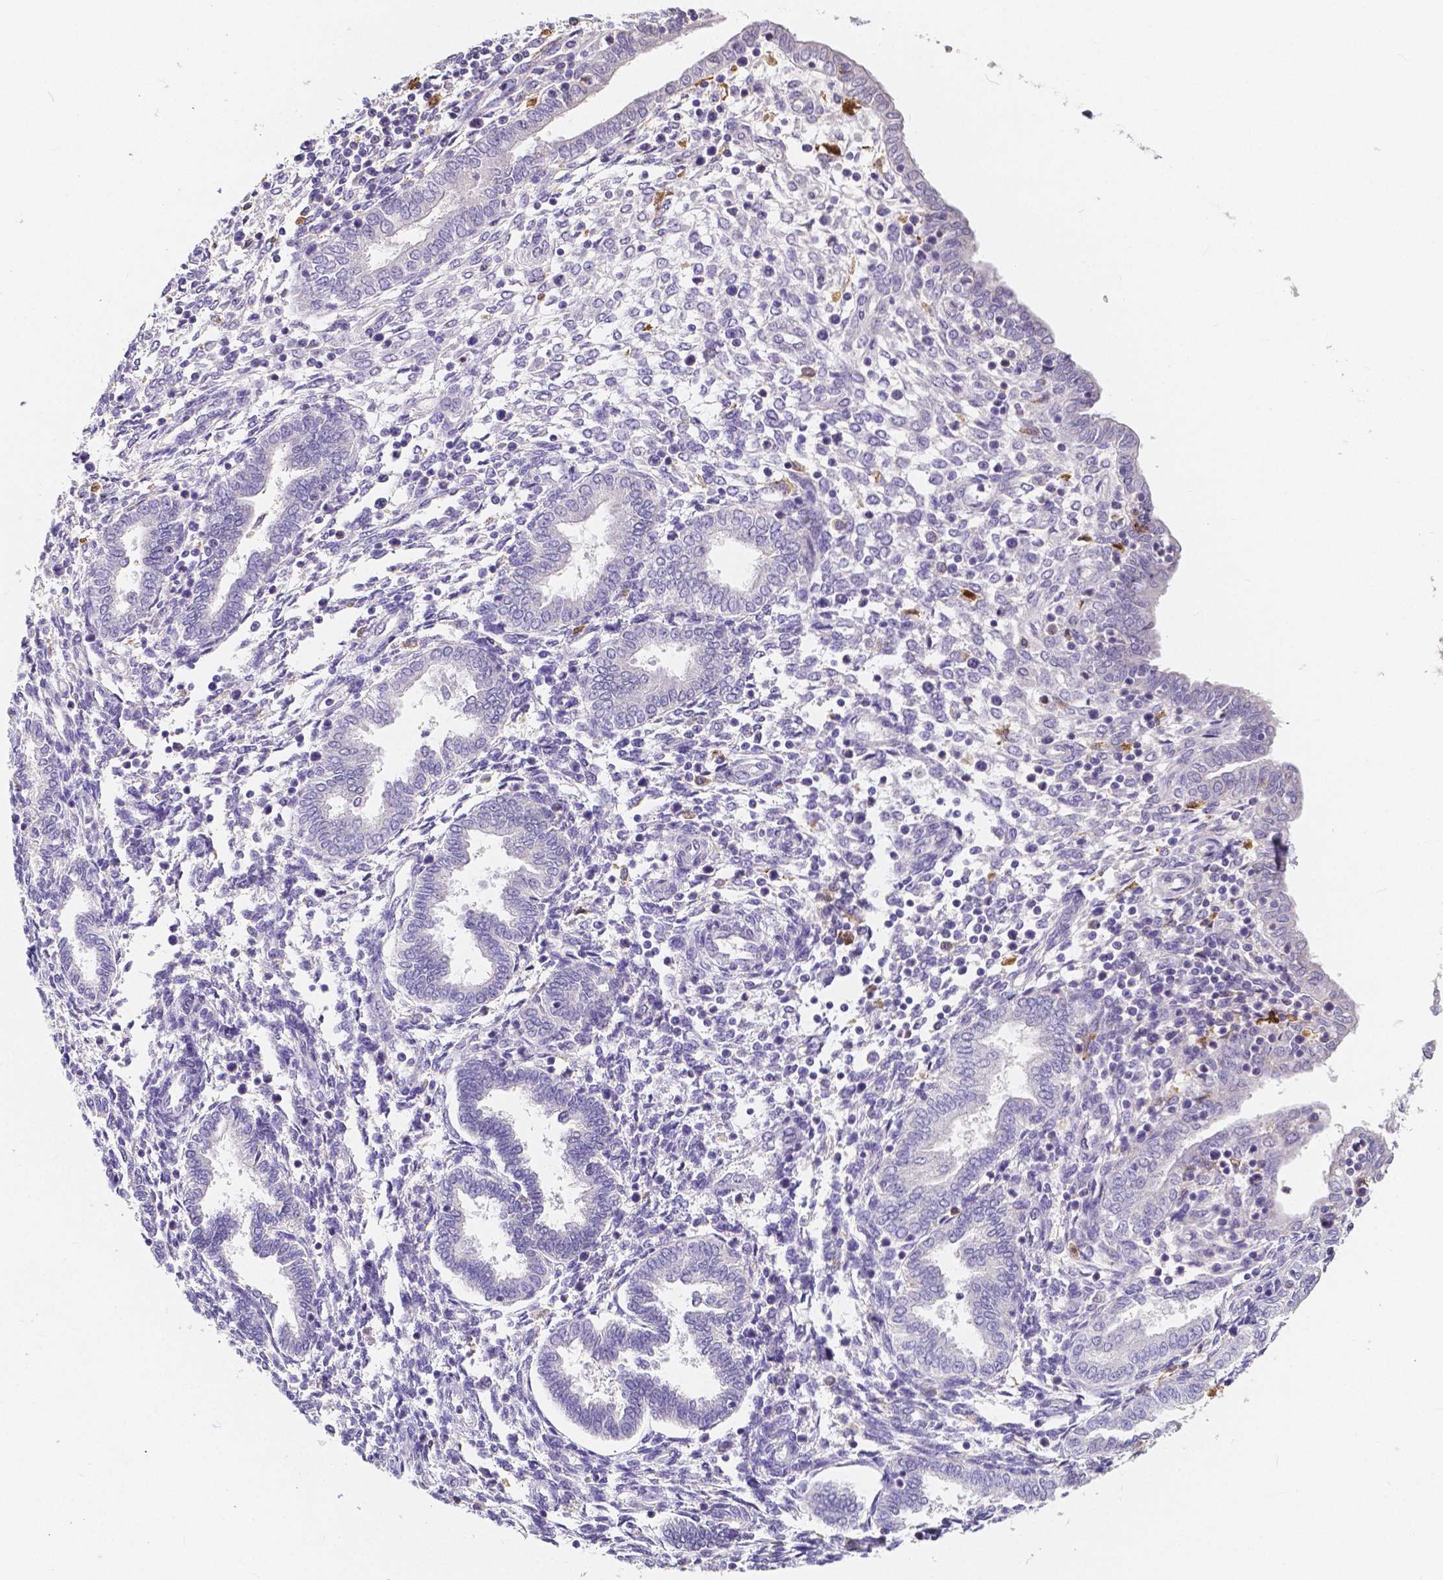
{"staining": {"intensity": "negative", "quantity": "none", "location": "none"}, "tissue": "endometrium", "cell_type": "Cells in endometrial stroma", "image_type": "normal", "snomed": [{"axis": "morphology", "description": "Normal tissue, NOS"}, {"axis": "topography", "description": "Endometrium"}], "caption": "High power microscopy histopathology image of an immunohistochemistry photomicrograph of benign endometrium, revealing no significant positivity in cells in endometrial stroma.", "gene": "ACP5", "patient": {"sex": "female", "age": 42}}